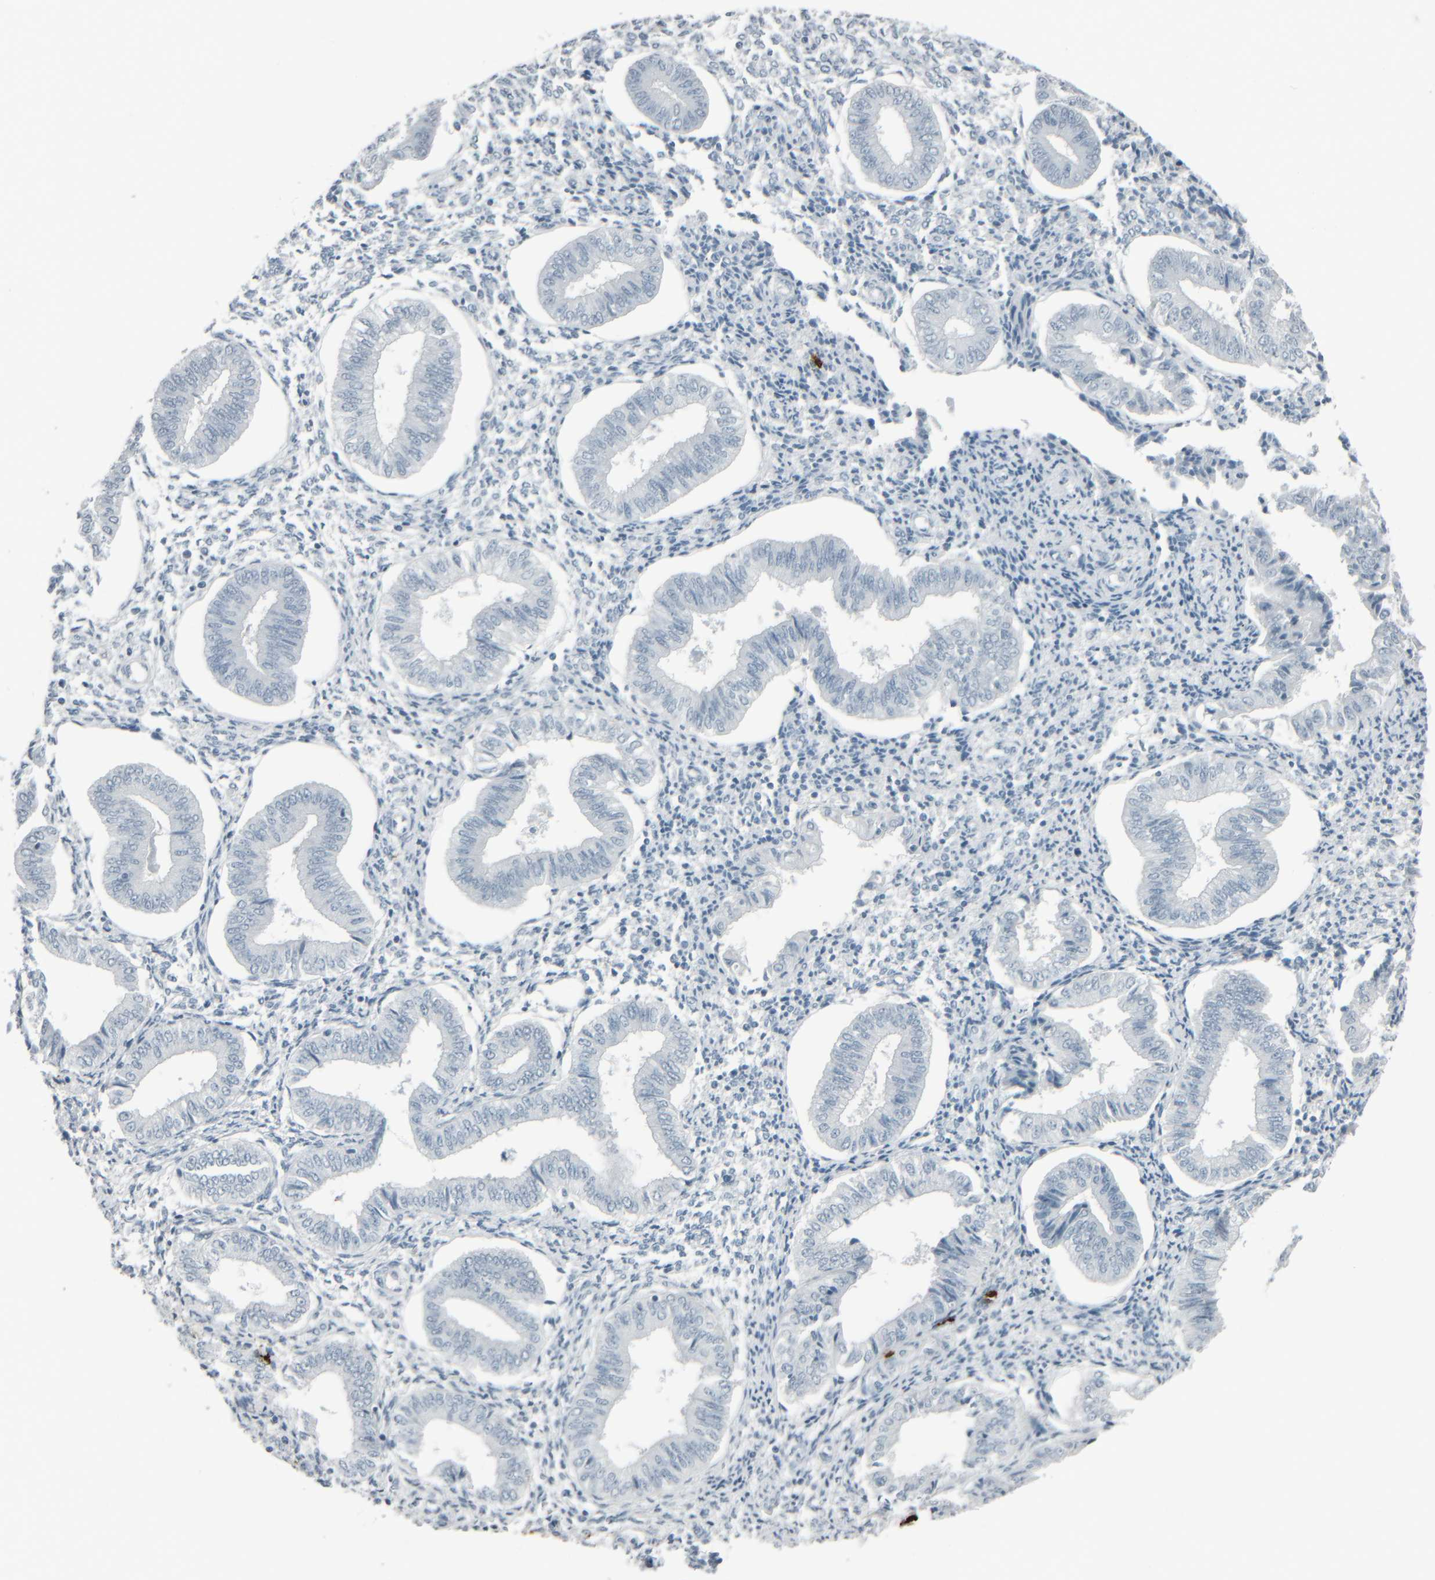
{"staining": {"intensity": "negative", "quantity": "none", "location": "none"}, "tissue": "endometrium", "cell_type": "Cells in endometrial stroma", "image_type": "normal", "snomed": [{"axis": "morphology", "description": "Normal tissue, NOS"}, {"axis": "topography", "description": "Endometrium"}], "caption": "Immunohistochemical staining of normal endometrium exhibits no significant staining in cells in endometrial stroma.", "gene": "TPSAB1", "patient": {"sex": "female", "age": 50}}